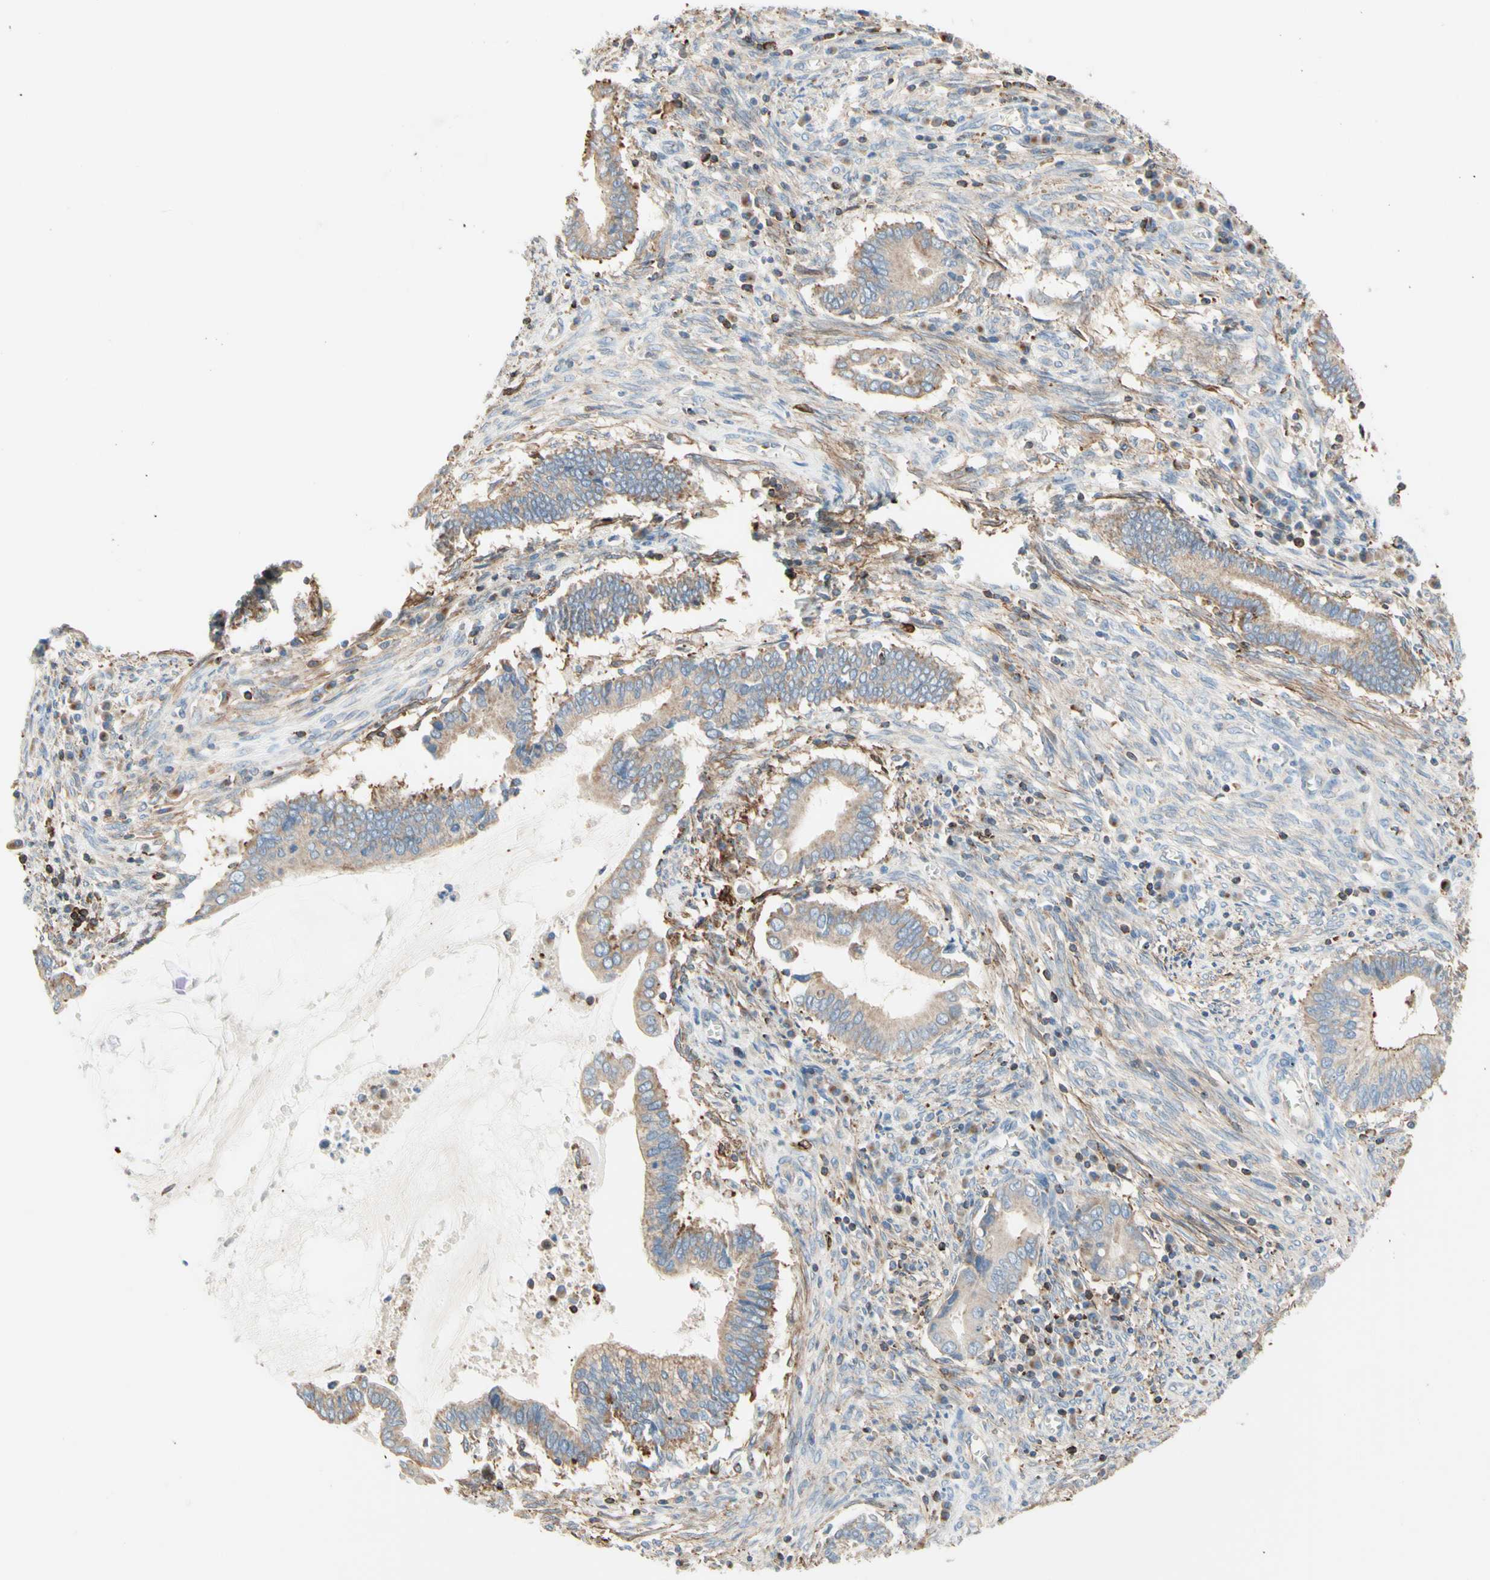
{"staining": {"intensity": "moderate", "quantity": ">75%", "location": "cytoplasmic/membranous"}, "tissue": "cervical cancer", "cell_type": "Tumor cells", "image_type": "cancer", "snomed": [{"axis": "morphology", "description": "Adenocarcinoma, NOS"}, {"axis": "topography", "description": "Cervix"}], "caption": "Tumor cells exhibit medium levels of moderate cytoplasmic/membranous positivity in approximately >75% of cells in human cervical adenocarcinoma.", "gene": "SEMA4C", "patient": {"sex": "female", "age": 44}}